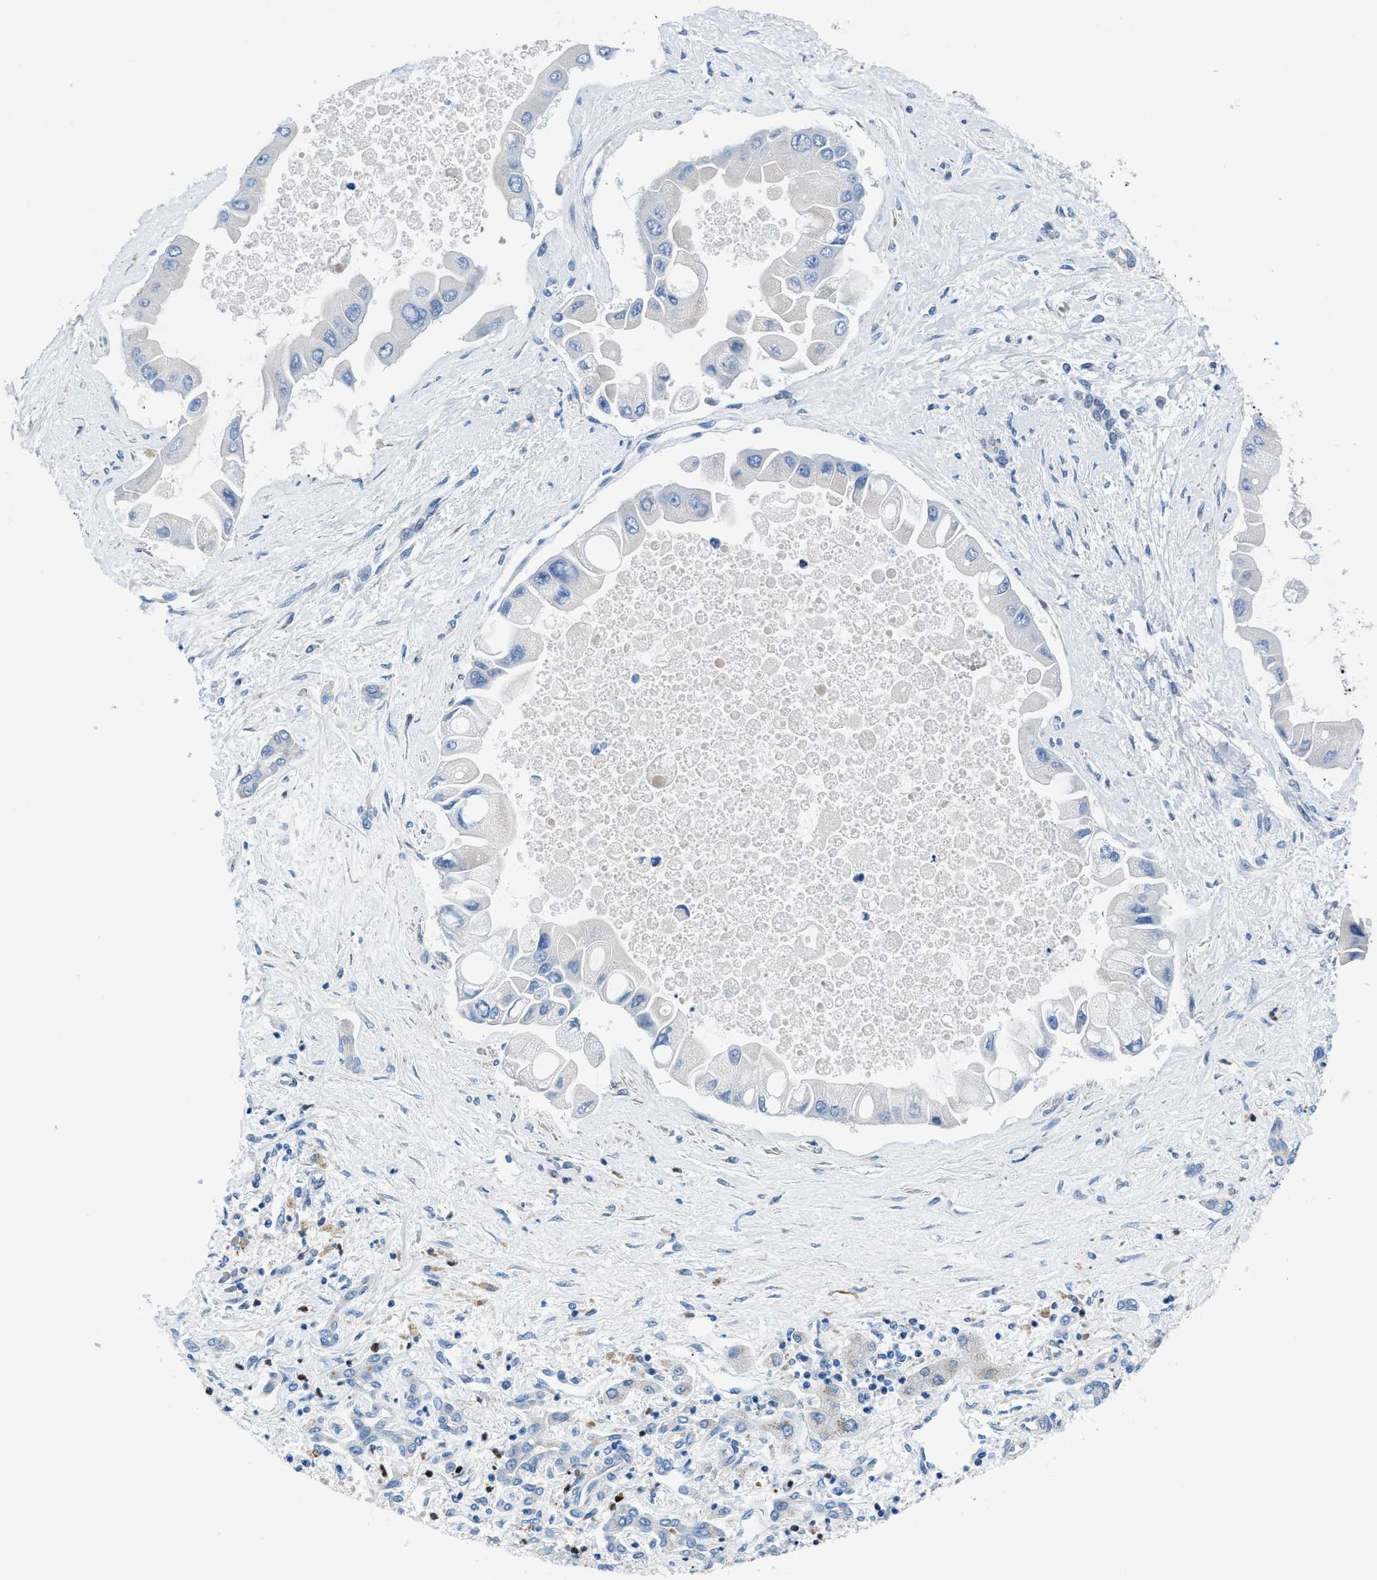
{"staining": {"intensity": "negative", "quantity": "none", "location": "none"}, "tissue": "liver cancer", "cell_type": "Tumor cells", "image_type": "cancer", "snomed": [{"axis": "morphology", "description": "Cholangiocarcinoma"}, {"axis": "topography", "description": "Liver"}], "caption": "This is an IHC photomicrograph of liver cancer. There is no expression in tumor cells.", "gene": "ITPR1", "patient": {"sex": "male", "age": 50}}